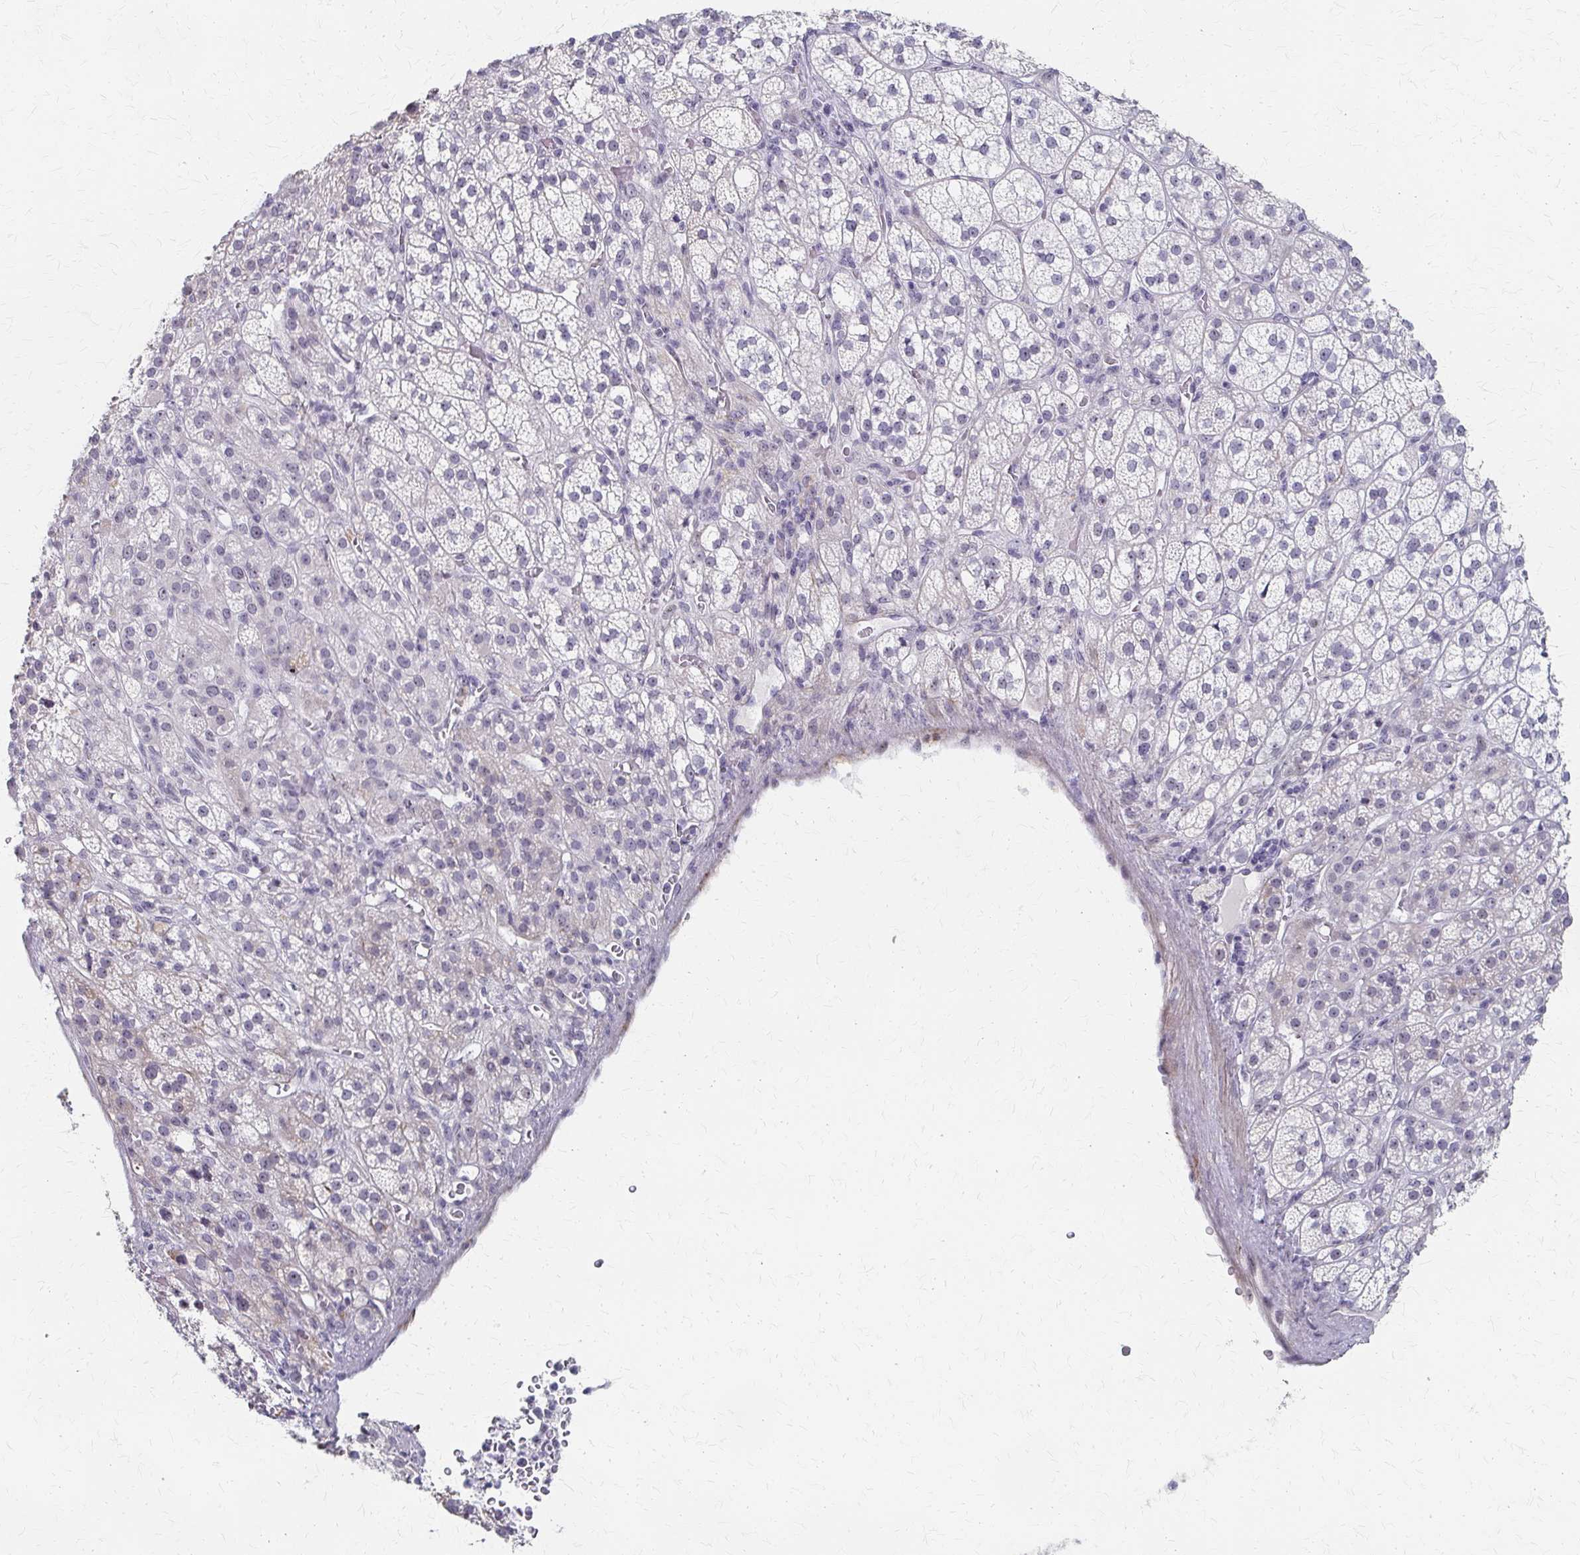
{"staining": {"intensity": "weak", "quantity": "<25%", "location": "nuclear"}, "tissue": "adrenal gland", "cell_type": "Glandular cells", "image_type": "normal", "snomed": [{"axis": "morphology", "description": "Normal tissue, NOS"}, {"axis": "topography", "description": "Adrenal gland"}], "caption": "The histopathology image exhibits no significant positivity in glandular cells of adrenal gland.", "gene": "PES1", "patient": {"sex": "female", "age": 60}}